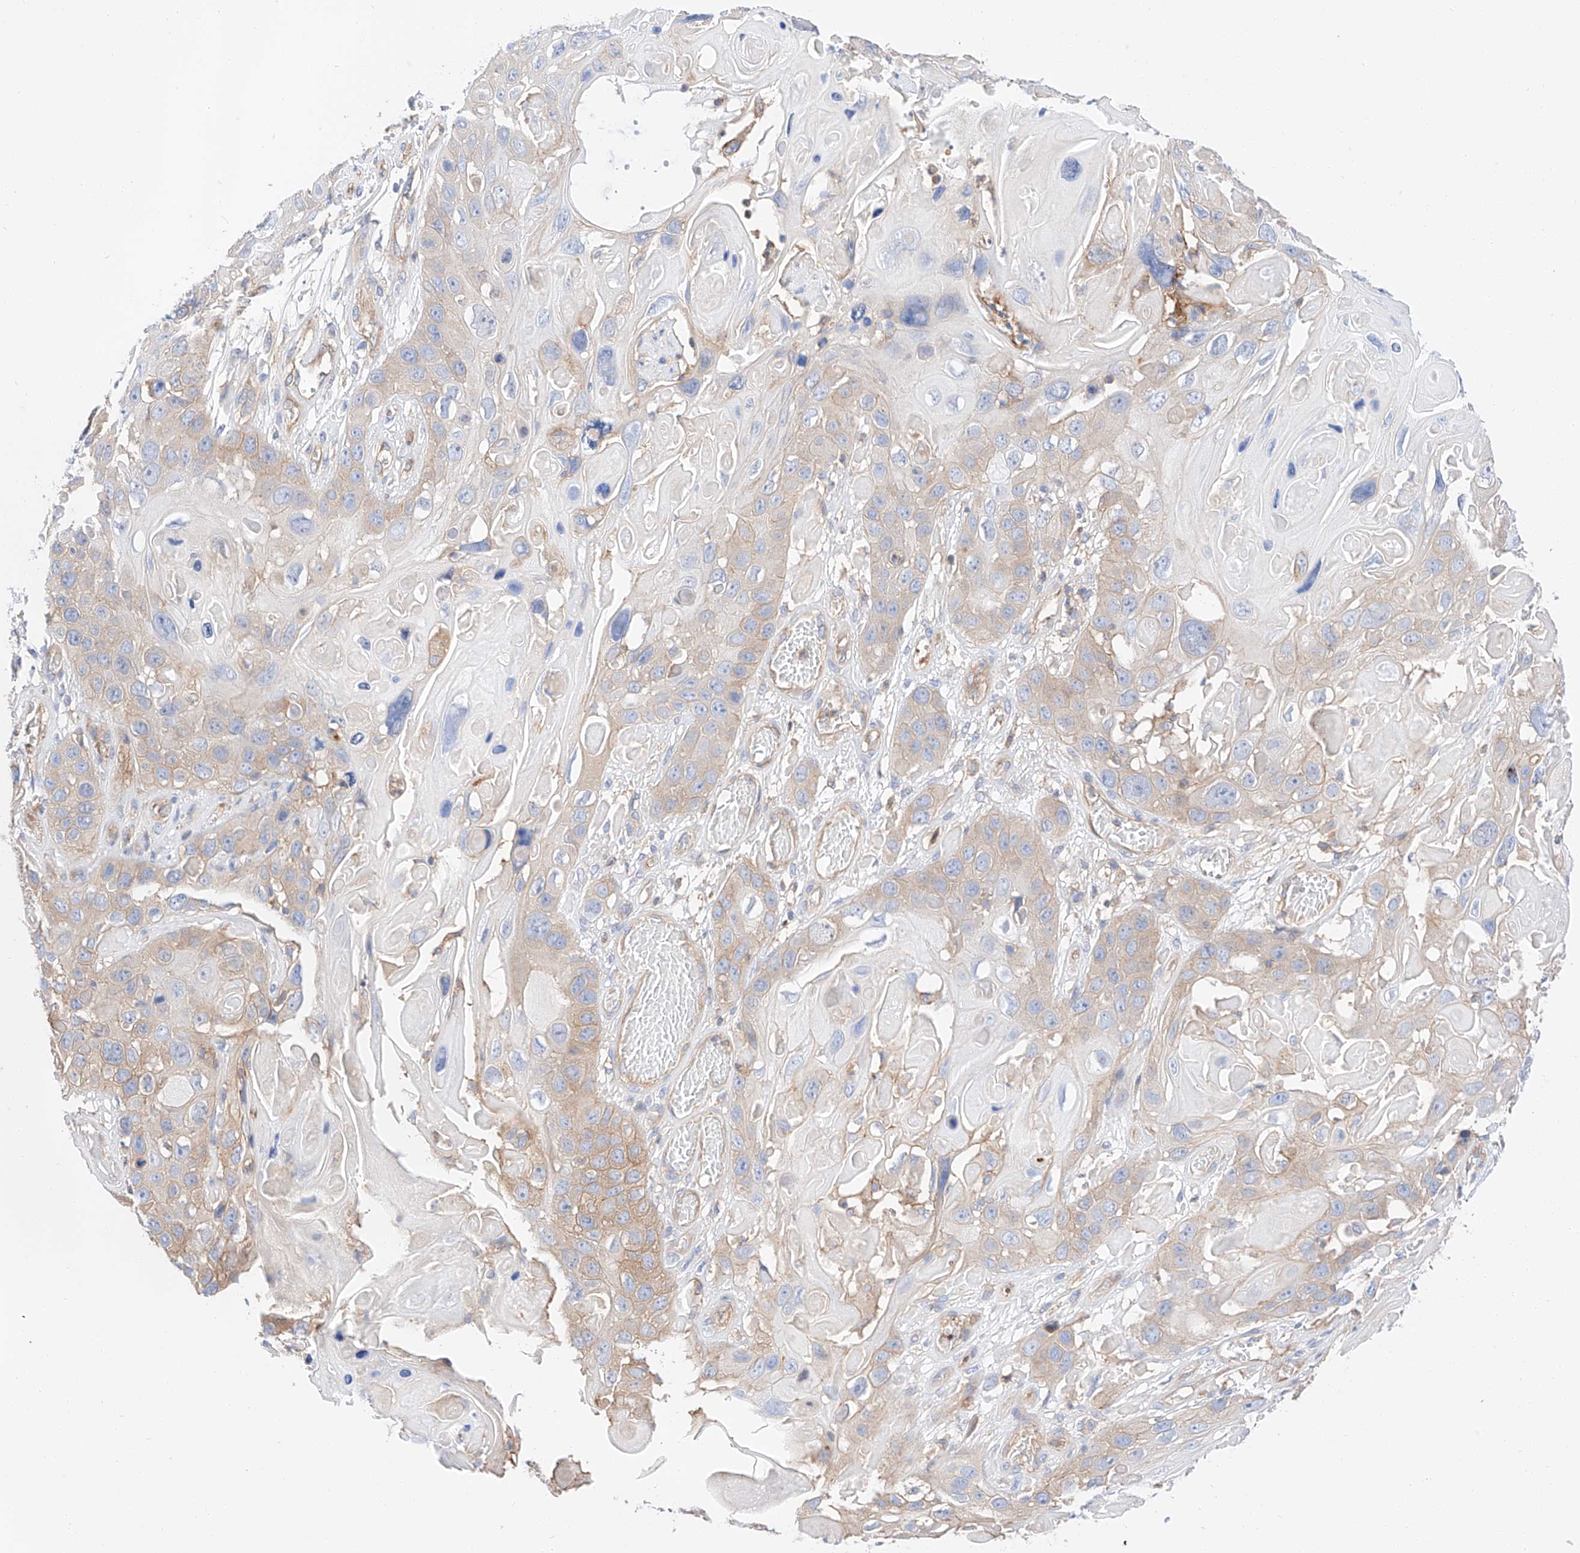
{"staining": {"intensity": "weak", "quantity": "25%-75%", "location": "cytoplasmic/membranous"}, "tissue": "skin cancer", "cell_type": "Tumor cells", "image_type": "cancer", "snomed": [{"axis": "morphology", "description": "Squamous cell carcinoma, NOS"}, {"axis": "topography", "description": "Skin"}], "caption": "Human skin squamous cell carcinoma stained with a brown dye shows weak cytoplasmic/membranous positive positivity in about 25%-75% of tumor cells.", "gene": "HAUS4", "patient": {"sex": "male", "age": 55}}